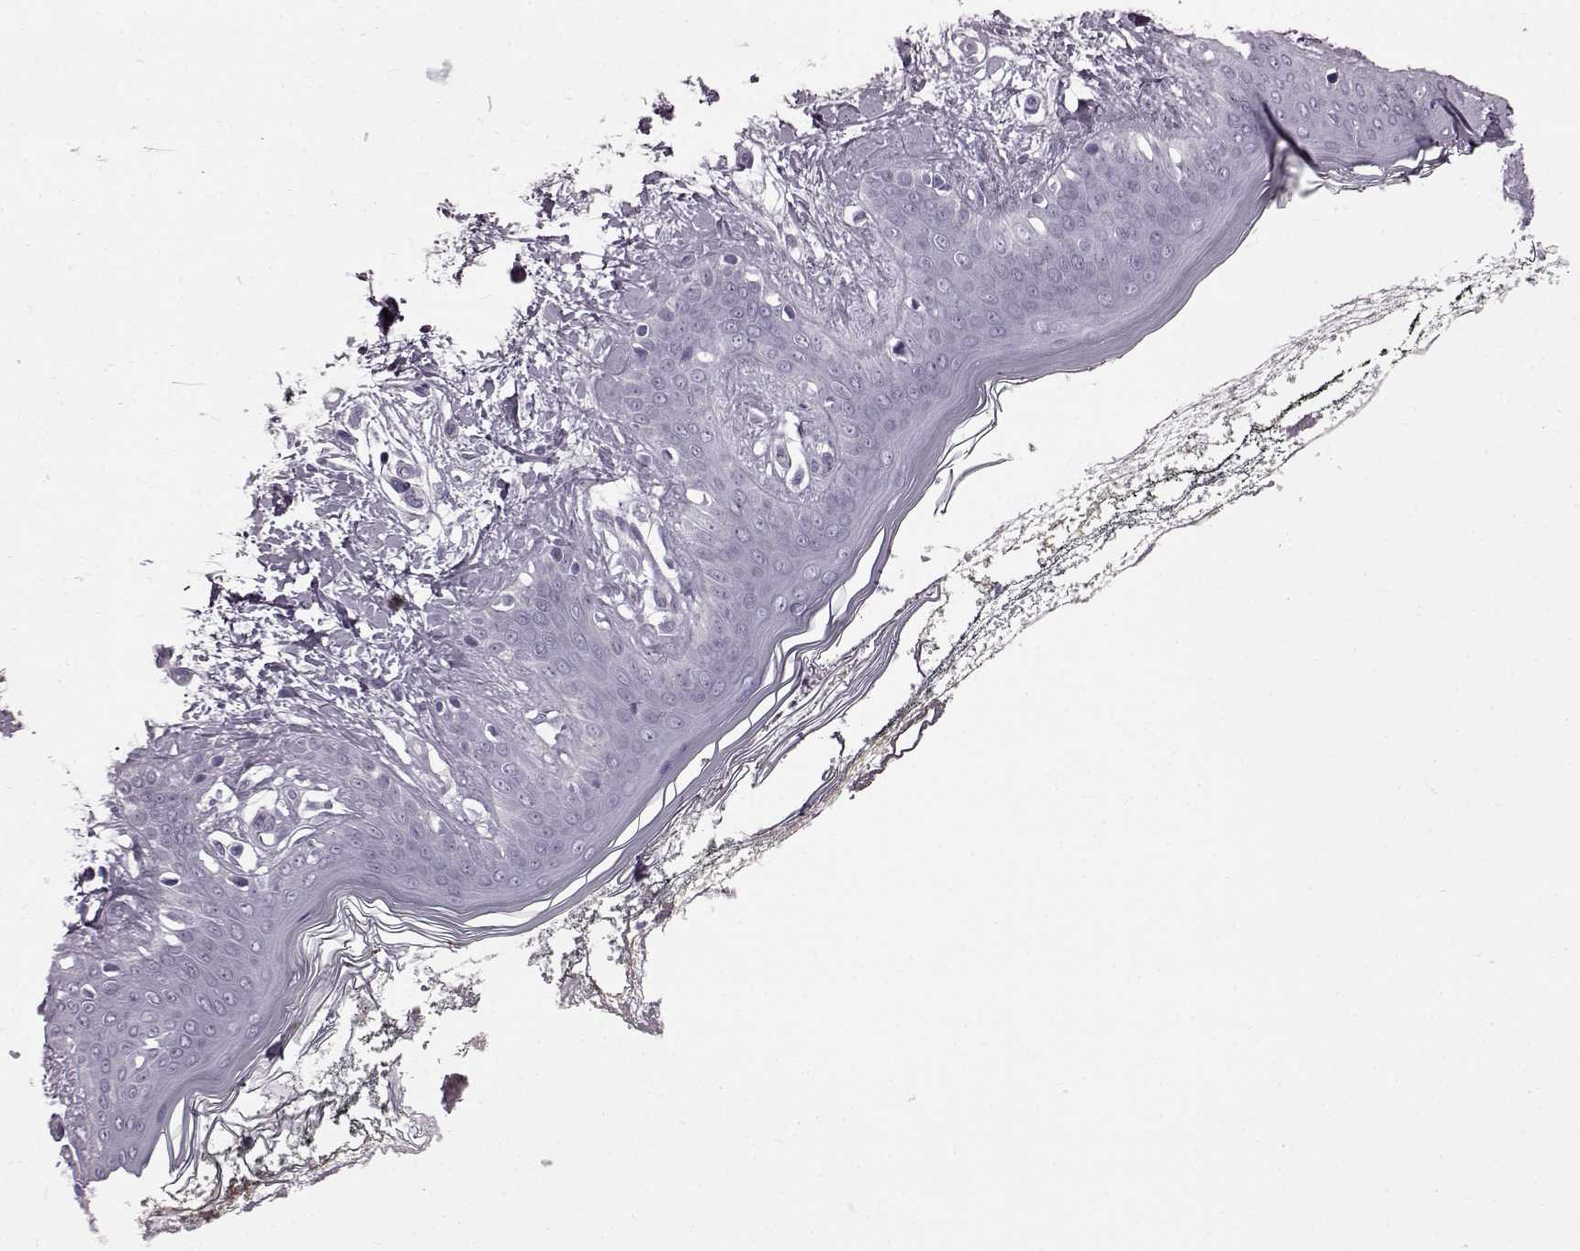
{"staining": {"intensity": "negative", "quantity": "none", "location": "none"}, "tissue": "skin", "cell_type": "Fibroblasts", "image_type": "normal", "snomed": [{"axis": "morphology", "description": "Normal tissue, NOS"}, {"axis": "topography", "description": "Skin"}], "caption": "Human skin stained for a protein using immunohistochemistry shows no positivity in fibroblasts.", "gene": "SLC28A2", "patient": {"sex": "female", "age": 34}}